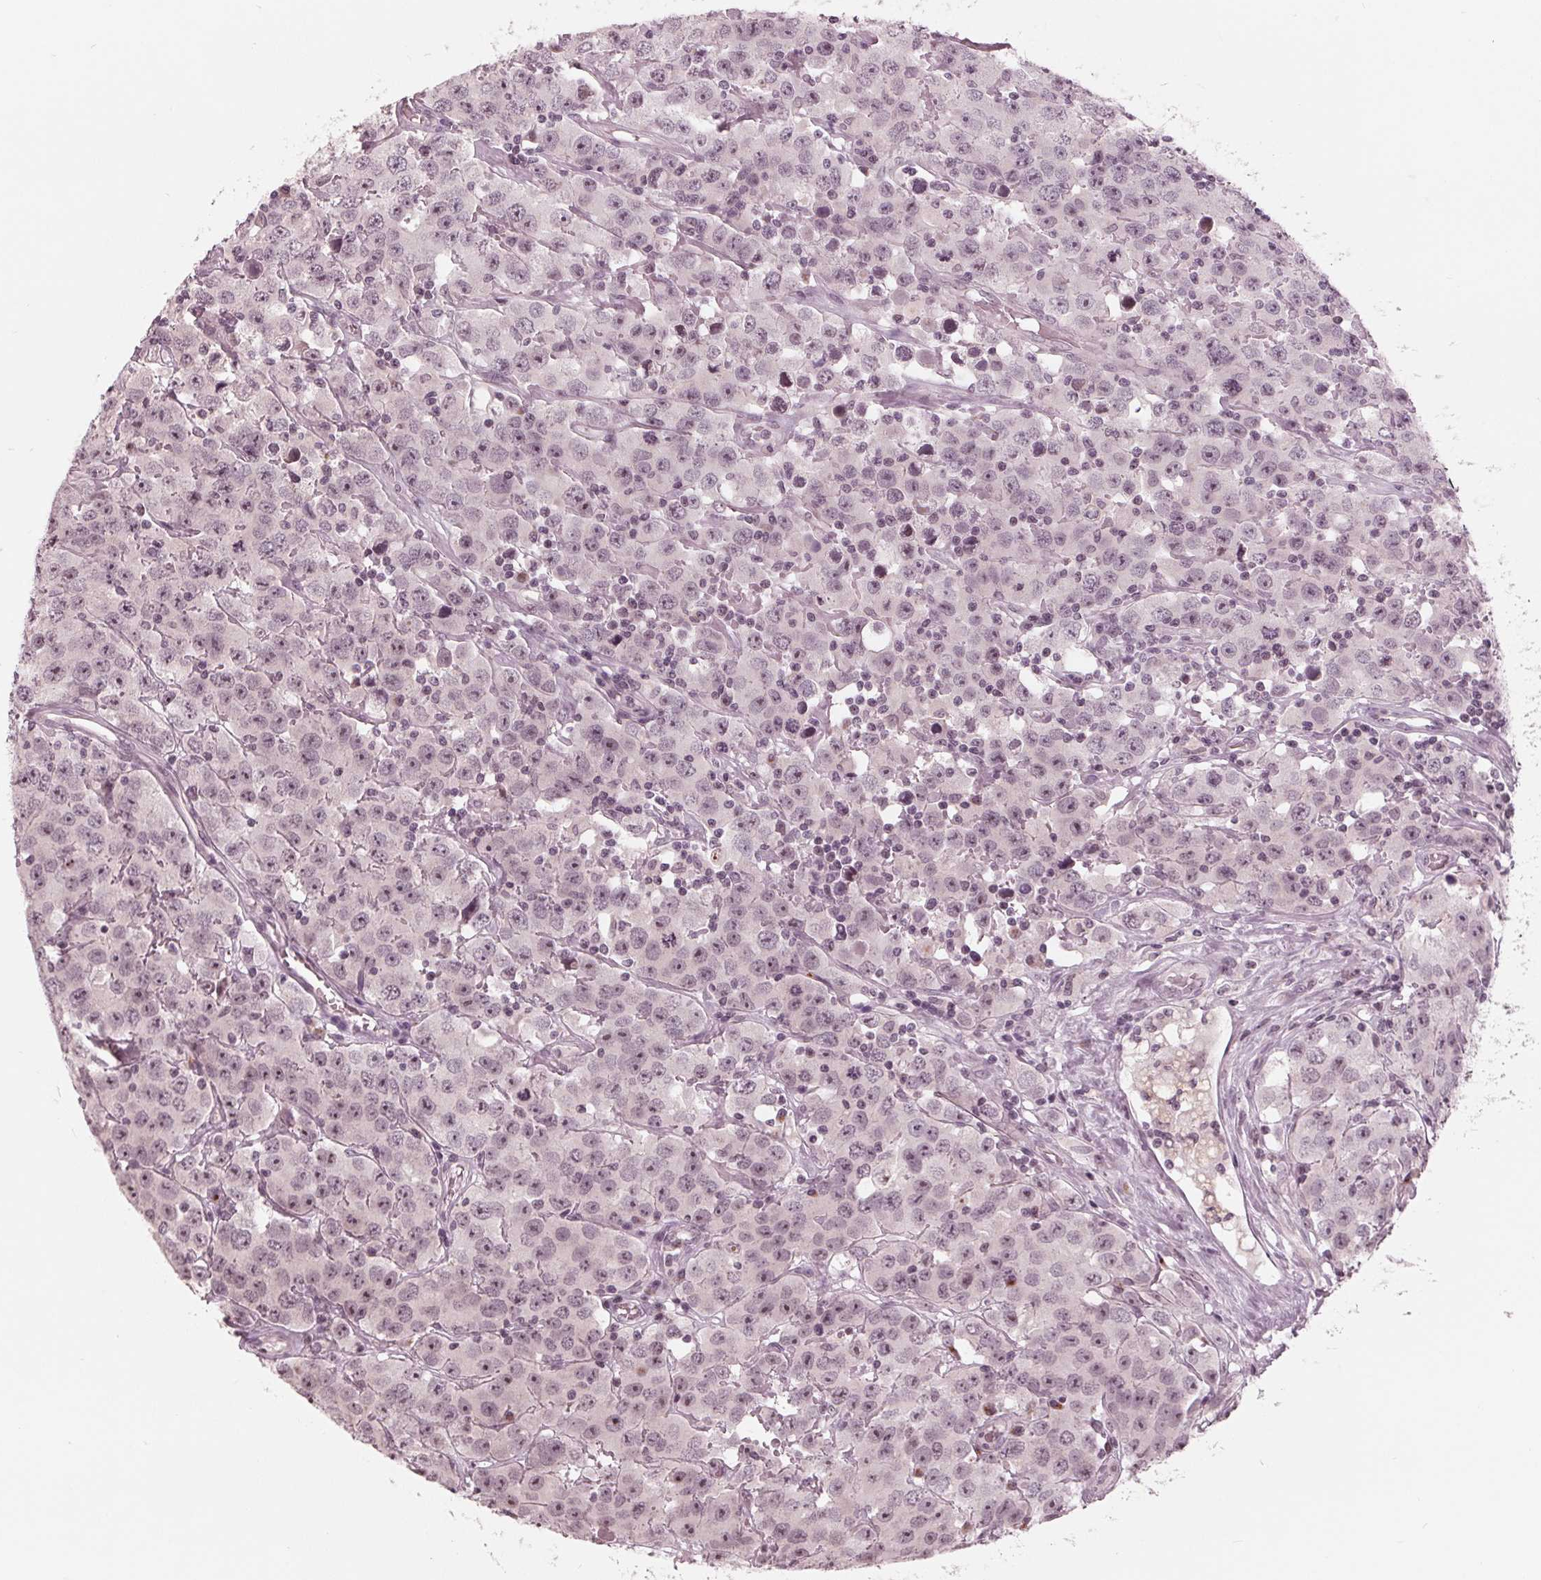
{"staining": {"intensity": "weak", "quantity": ">75%", "location": "nuclear"}, "tissue": "testis cancer", "cell_type": "Tumor cells", "image_type": "cancer", "snomed": [{"axis": "morphology", "description": "Seminoma, NOS"}, {"axis": "topography", "description": "Testis"}], "caption": "Tumor cells exhibit low levels of weak nuclear staining in approximately >75% of cells in testis seminoma. The staining was performed using DAB (3,3'-diaminobenzidine), with brown indicating positive protein expression. Nuclei are stained blue with hematoxylin.", "gene": "SLX4", "patient": {"sex": "male", "age": 52}}